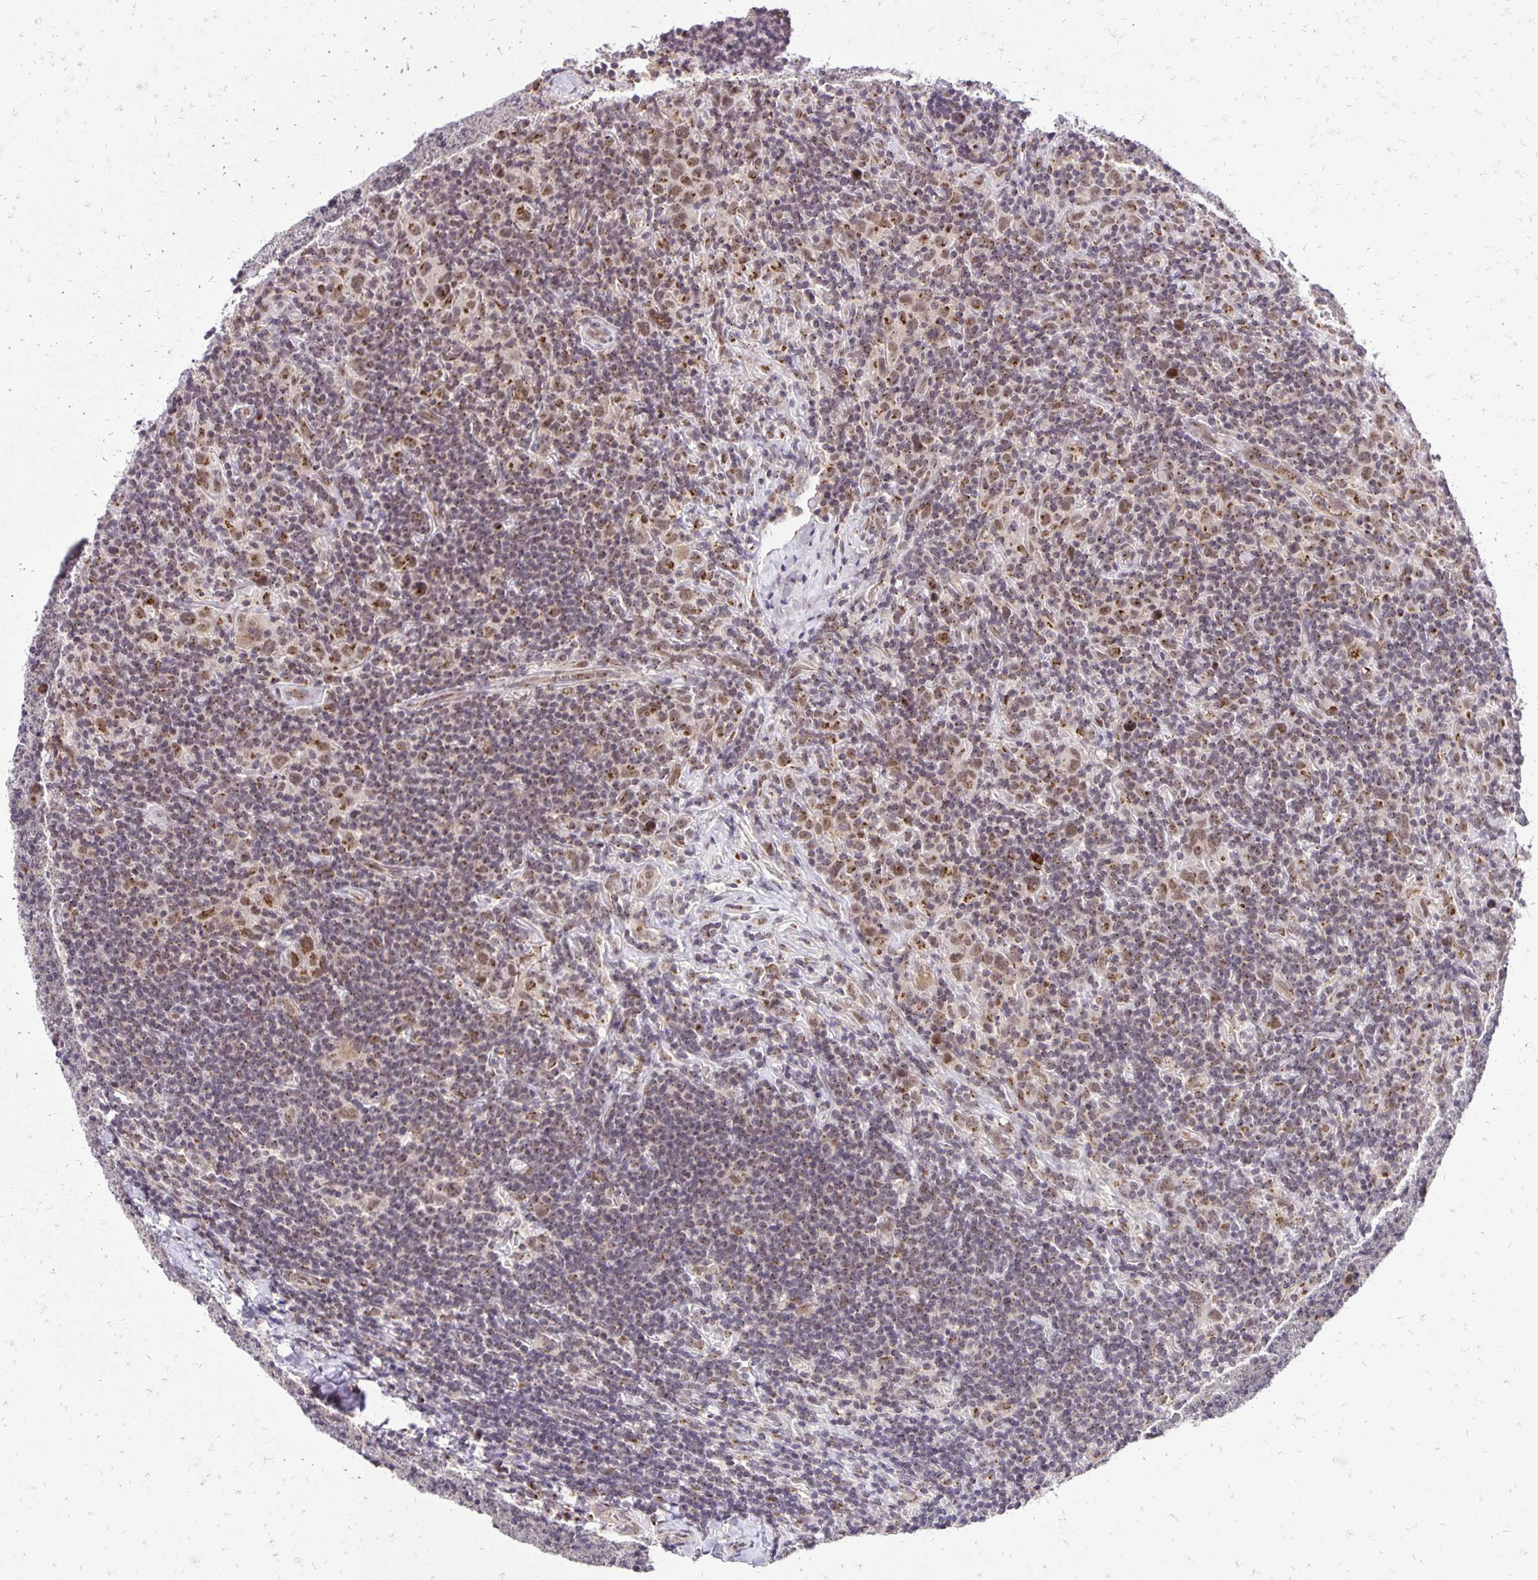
{"staining": {"intensity": "weak", "quantity": ">75%", "location": "cytoplasmic/membranous,nuclear"}, "tissue": "lymphoma", "cell_type": "Tumor cells", "image_type": "cancer", "snomed": [{"axis": "morphology", "description": "Hodgkin's disease, NOS"}, {"axis": "topography", "description": "Lymph node"}], "caption": "Hodgkin's disease stained for a protein (brown) shows weak cytoplasmic/membranous and nuclear positive positivity in approximately >75% of tumor cells.", "gene": "GOLGA5", "patient": {"sex": "female", "age": 18}}